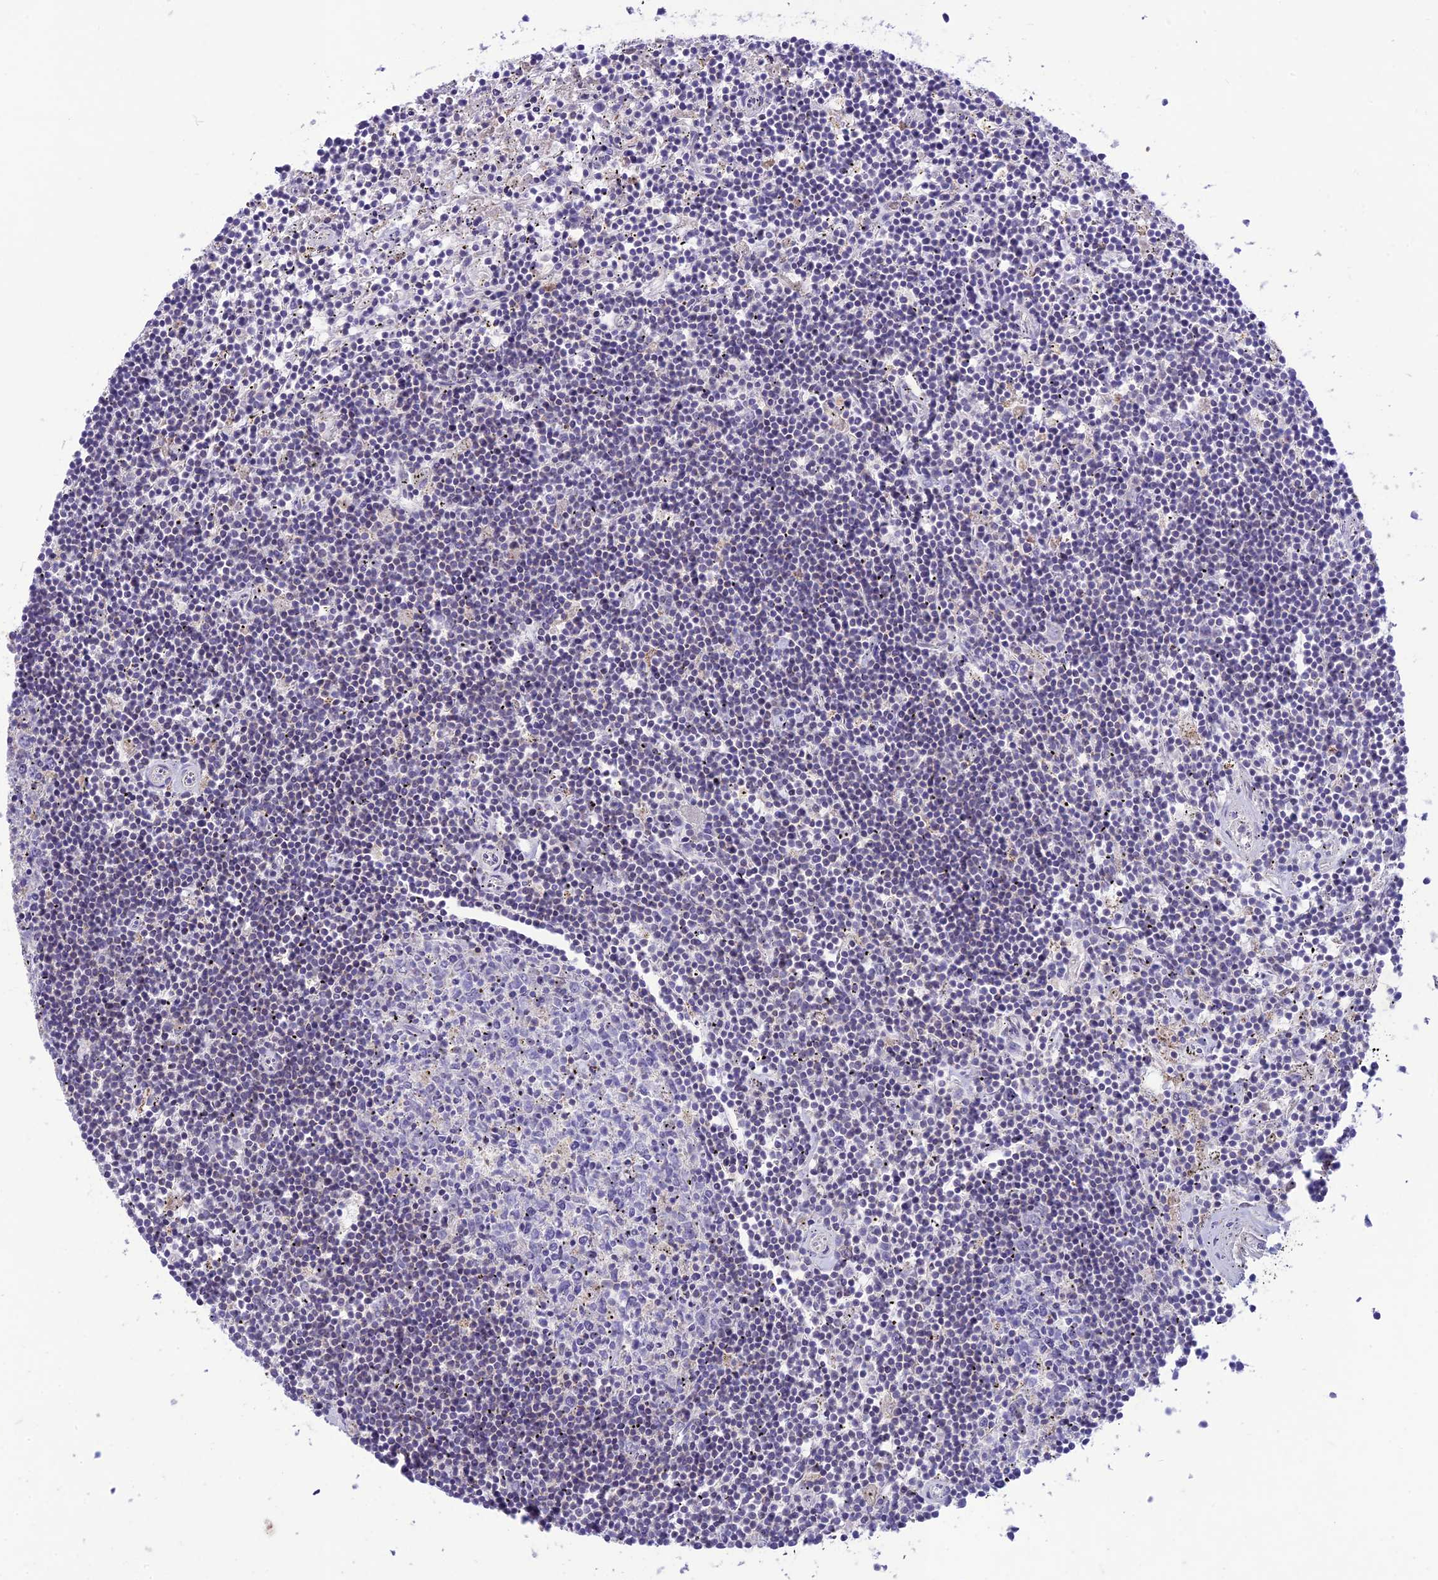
{"staining": {"intensity": "negative", "quantity": "none", "location": "none"}, "tissue": "lymphoma", "cell_type": "Tumor cells", "image_type": "cancer", "snomed": [{"axis": "morphology", "description": "Malignant lymphoma, non-Hodgkin's type, Low grade"}, {"axis": "topography", "description": "Spleen"}], "caption": "Photomicrograph shows no protein staining in tumor cells of malignant lymphoma, non-Hodgkin's type (low-grade) tissue.", "gene": "ITGAE", "patient": {"sex": "male", "age": 76}}